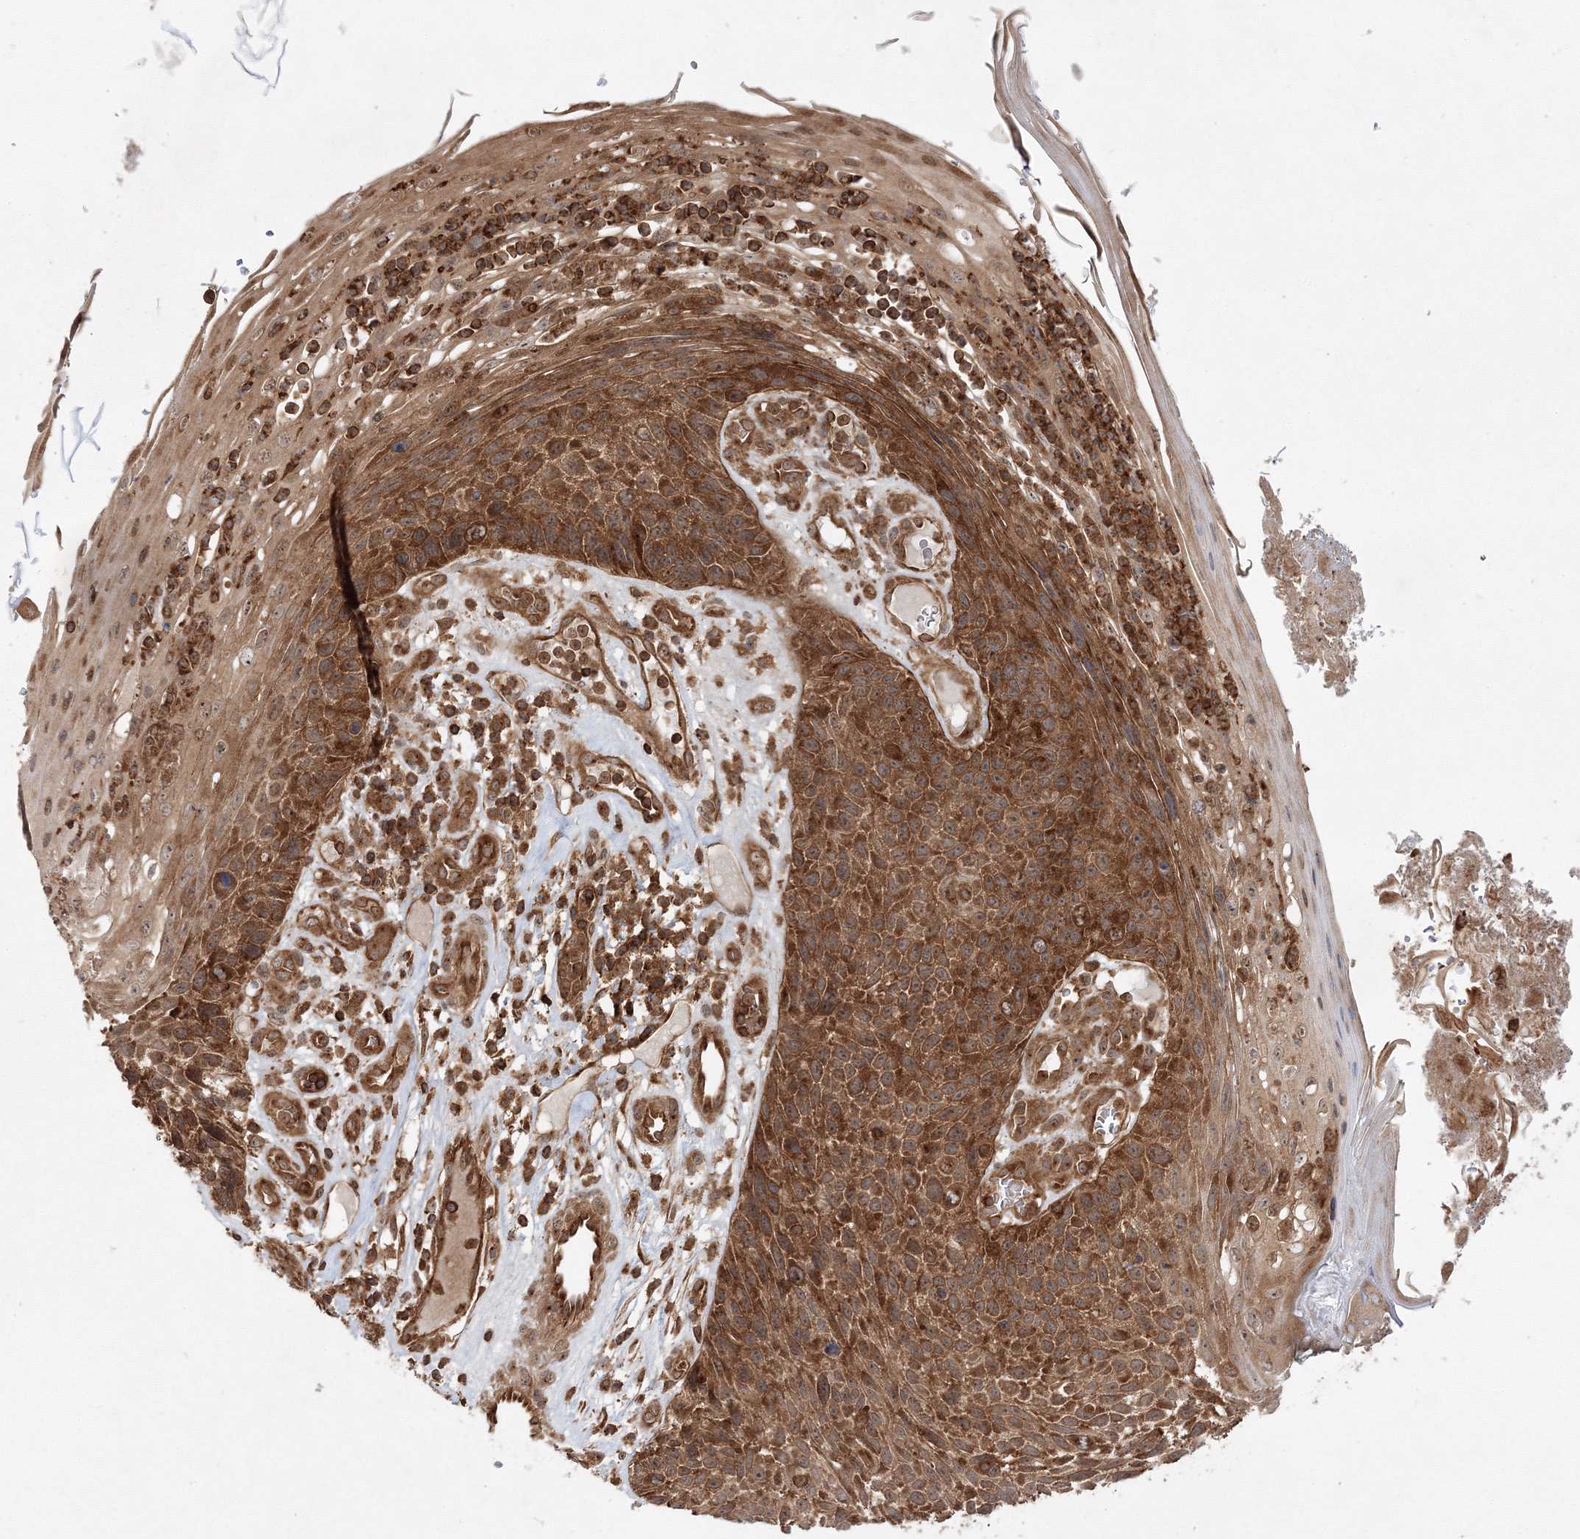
{"staining": {"intensity": "strong", "quantity": ">75%", "location": "cytoplasmic/membranous"}, "tissue": "skin cancer", "cell_type": "Tumor cells", "image_type": "cancer", "snomed": [{"axis": "morphology", "description": "Squamous cell carcinoma, NOS"}, {"axis": "topography", "description": "Skin"}], "caption": "Strong cytoplasmic/membranous positivity is identified in about >75% of tumor cells in squamous cell carcinoma (skin).", "gene": "WDR37", "patient": {"sex": "female", "age": 88}}